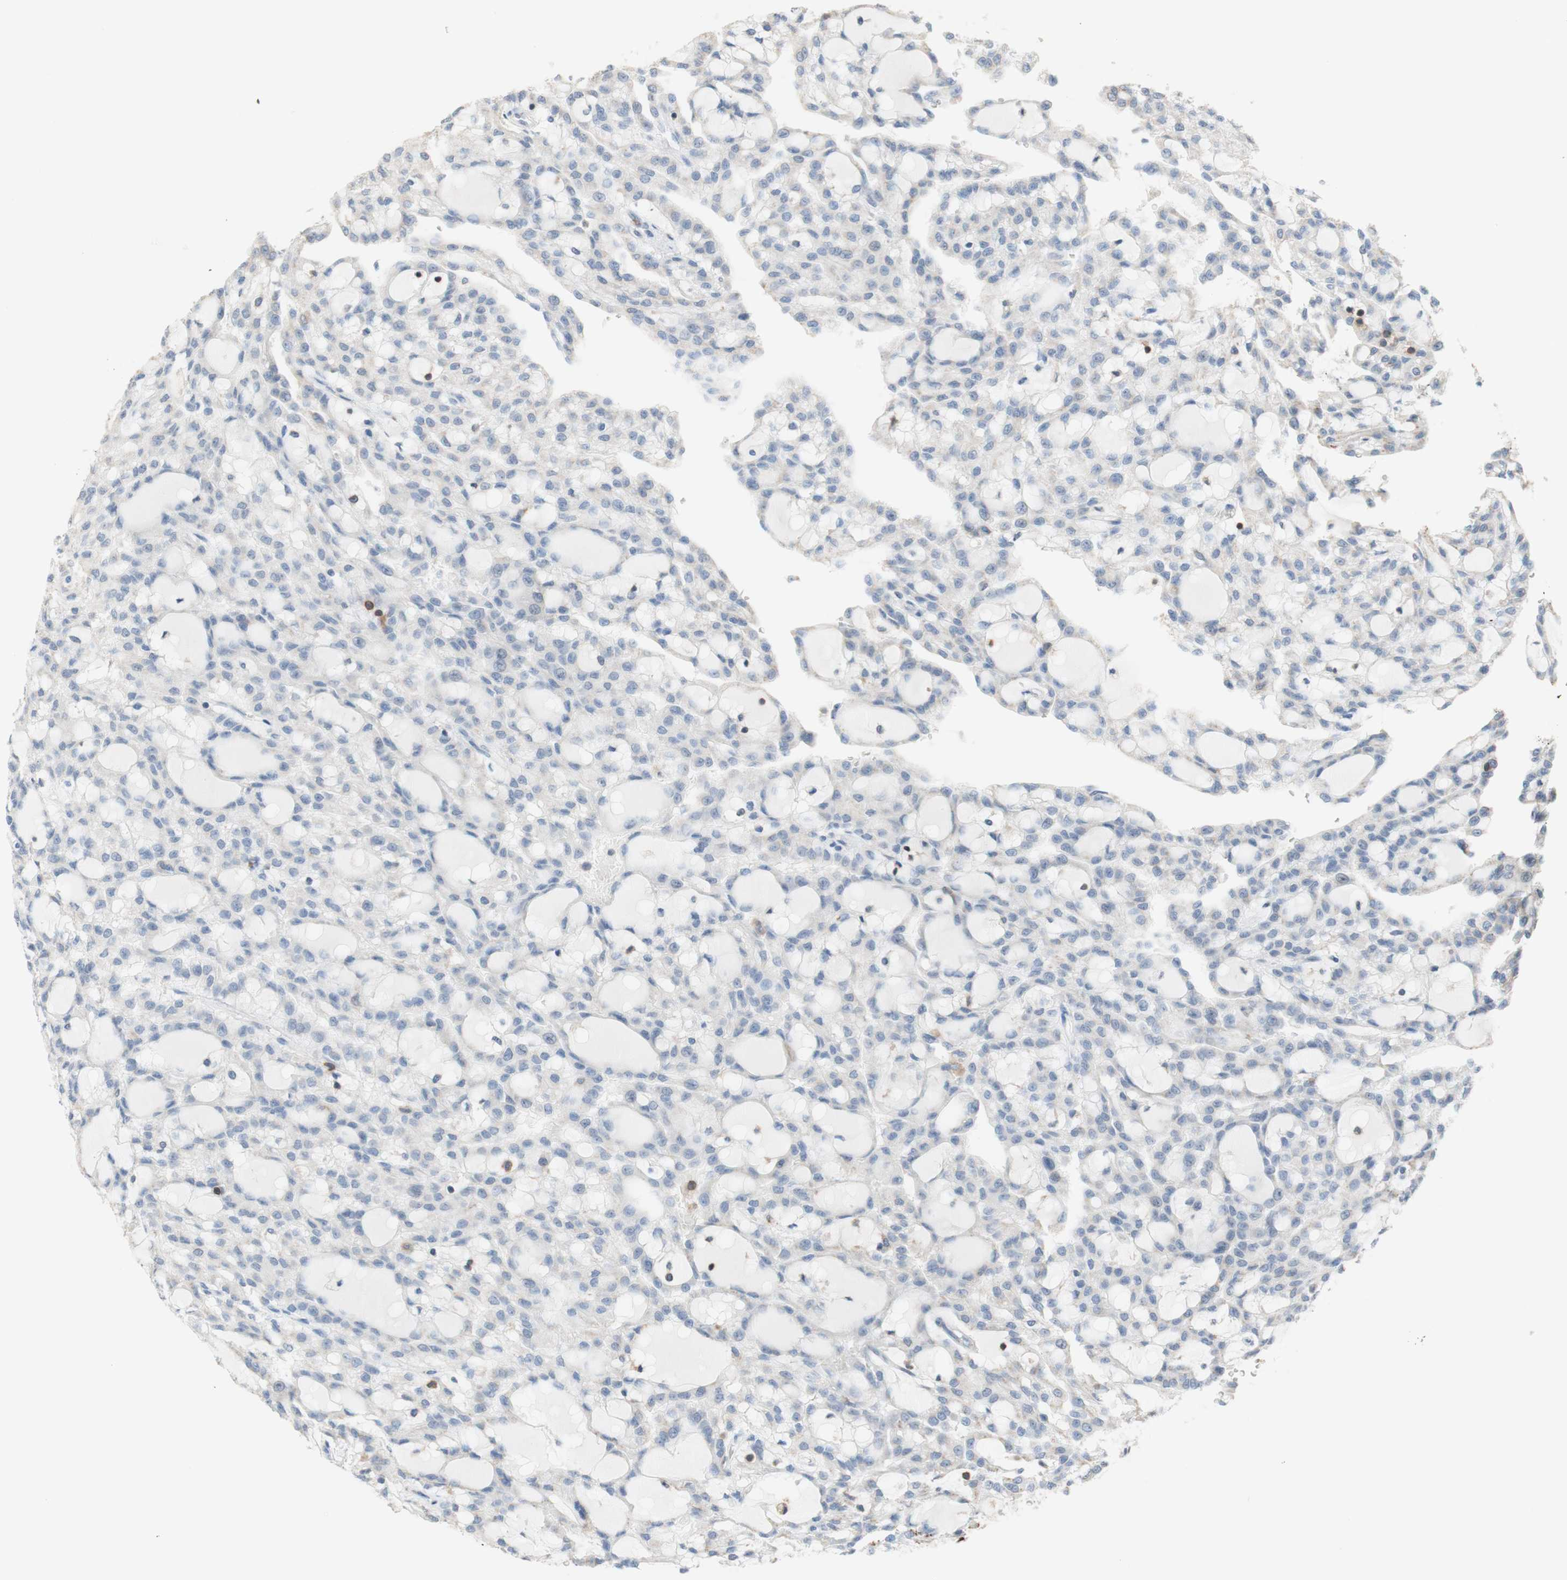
{"staining": {"intensity": "negative", "quantity": "none", "location": "none"}, "tissue": "renal cancer", "cell_type": "Tumor cells", "image_type": "cancer", "snomed": [{"axis": "morphology", "description": "Adenocarcinoma, NOS"}, {"axis": "topography", "description": "Kidney"}], "caption": "There is no significant expression in tumor cells of renal adenocarcinoma.", "gene": "SPINK6", "patient": {"sex": "male", "age": 63}}